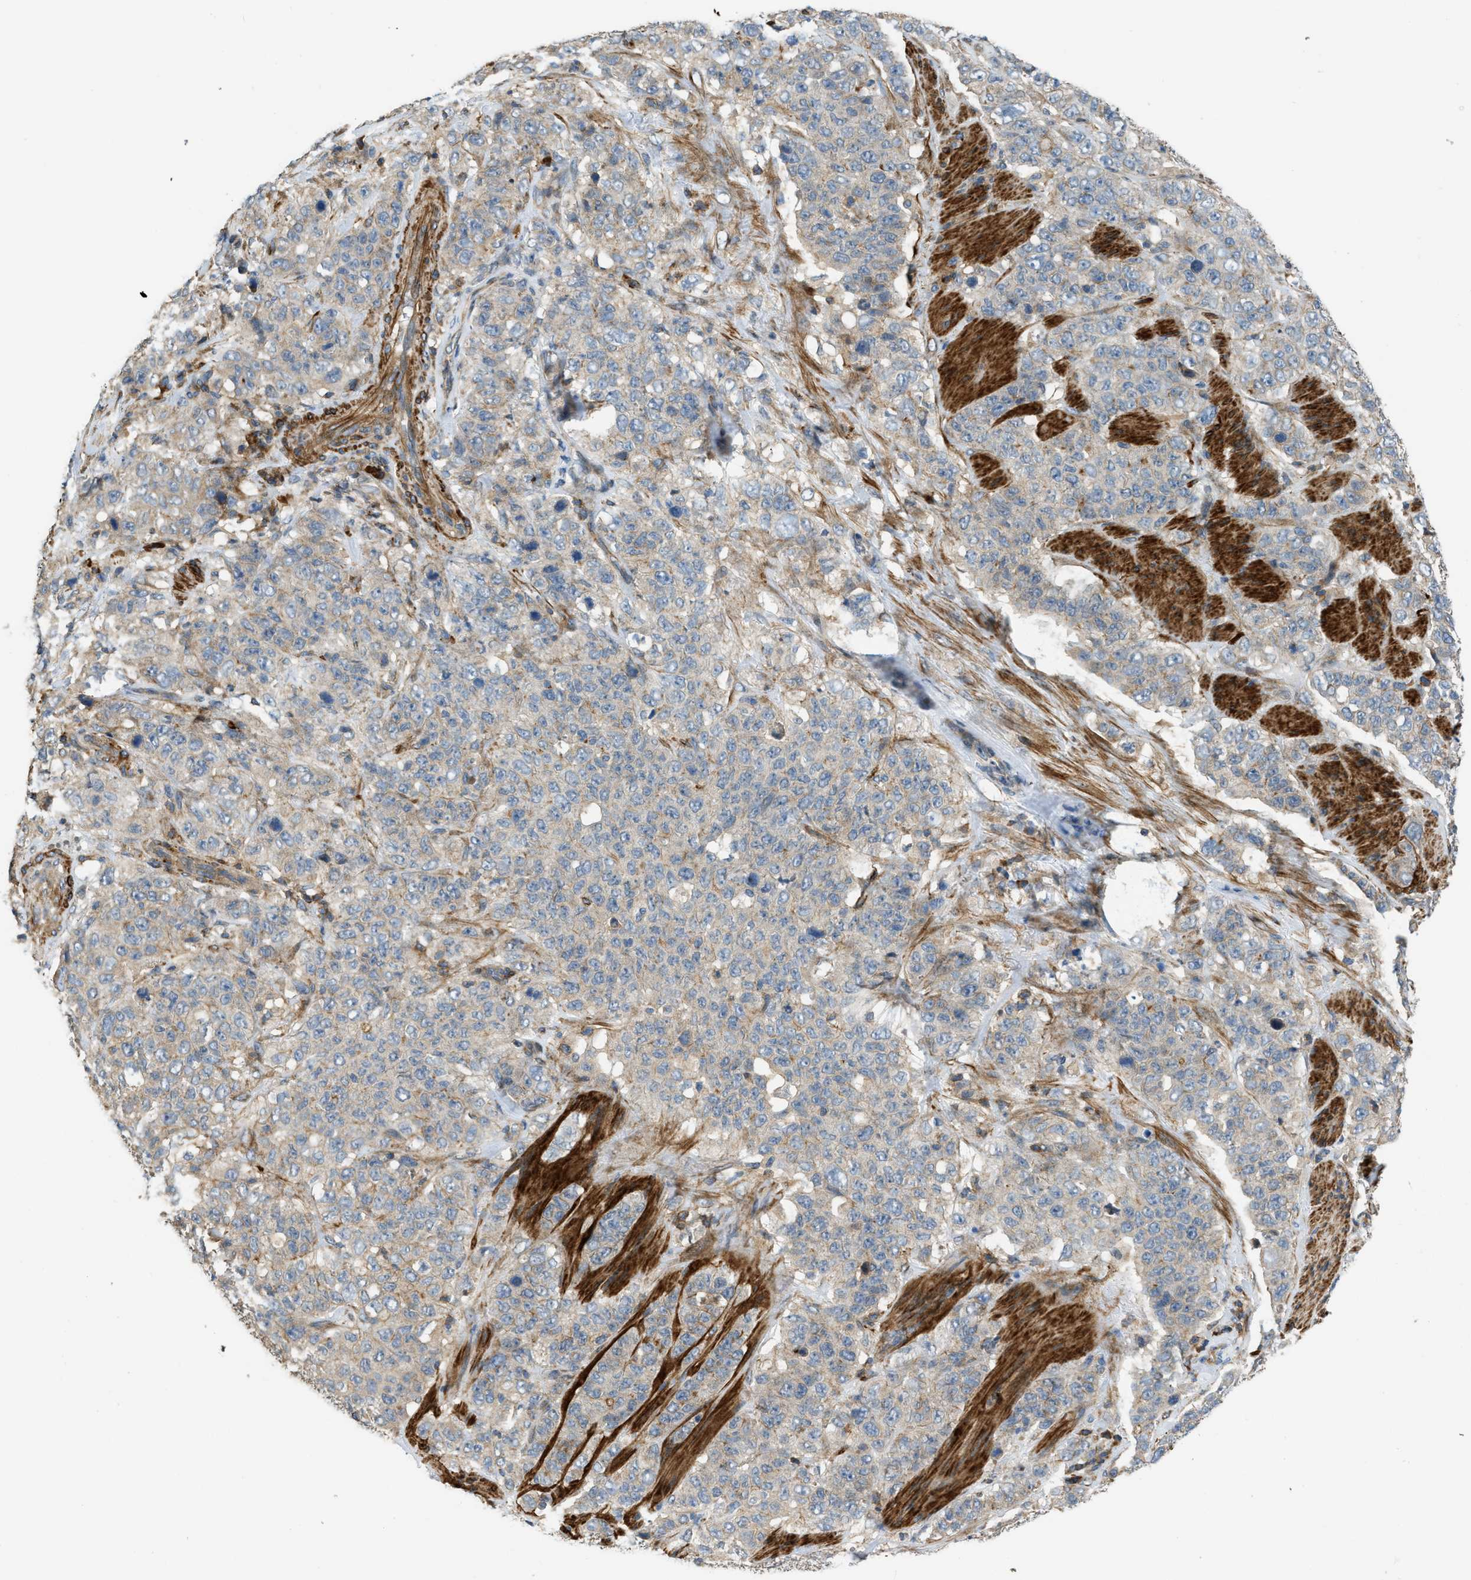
{"staining": {"intensity": "negative", "quantity": "none", "location": "none"}, "tissue": "stomach cancer", "cell_type": "Tumor cells", "image_type": "cancer", "snomed": [{"axis": "morphology", "description": "Adenocarcinoma, NOS"}, {"axis": "topography", "description": "Stomach"}], "caption": "IHC of adenocarcinoma (stomach) exhibits no expression in tumor cells.", "gene": "BTN3A2", "patient": {"sex": "male", "age": 48}}